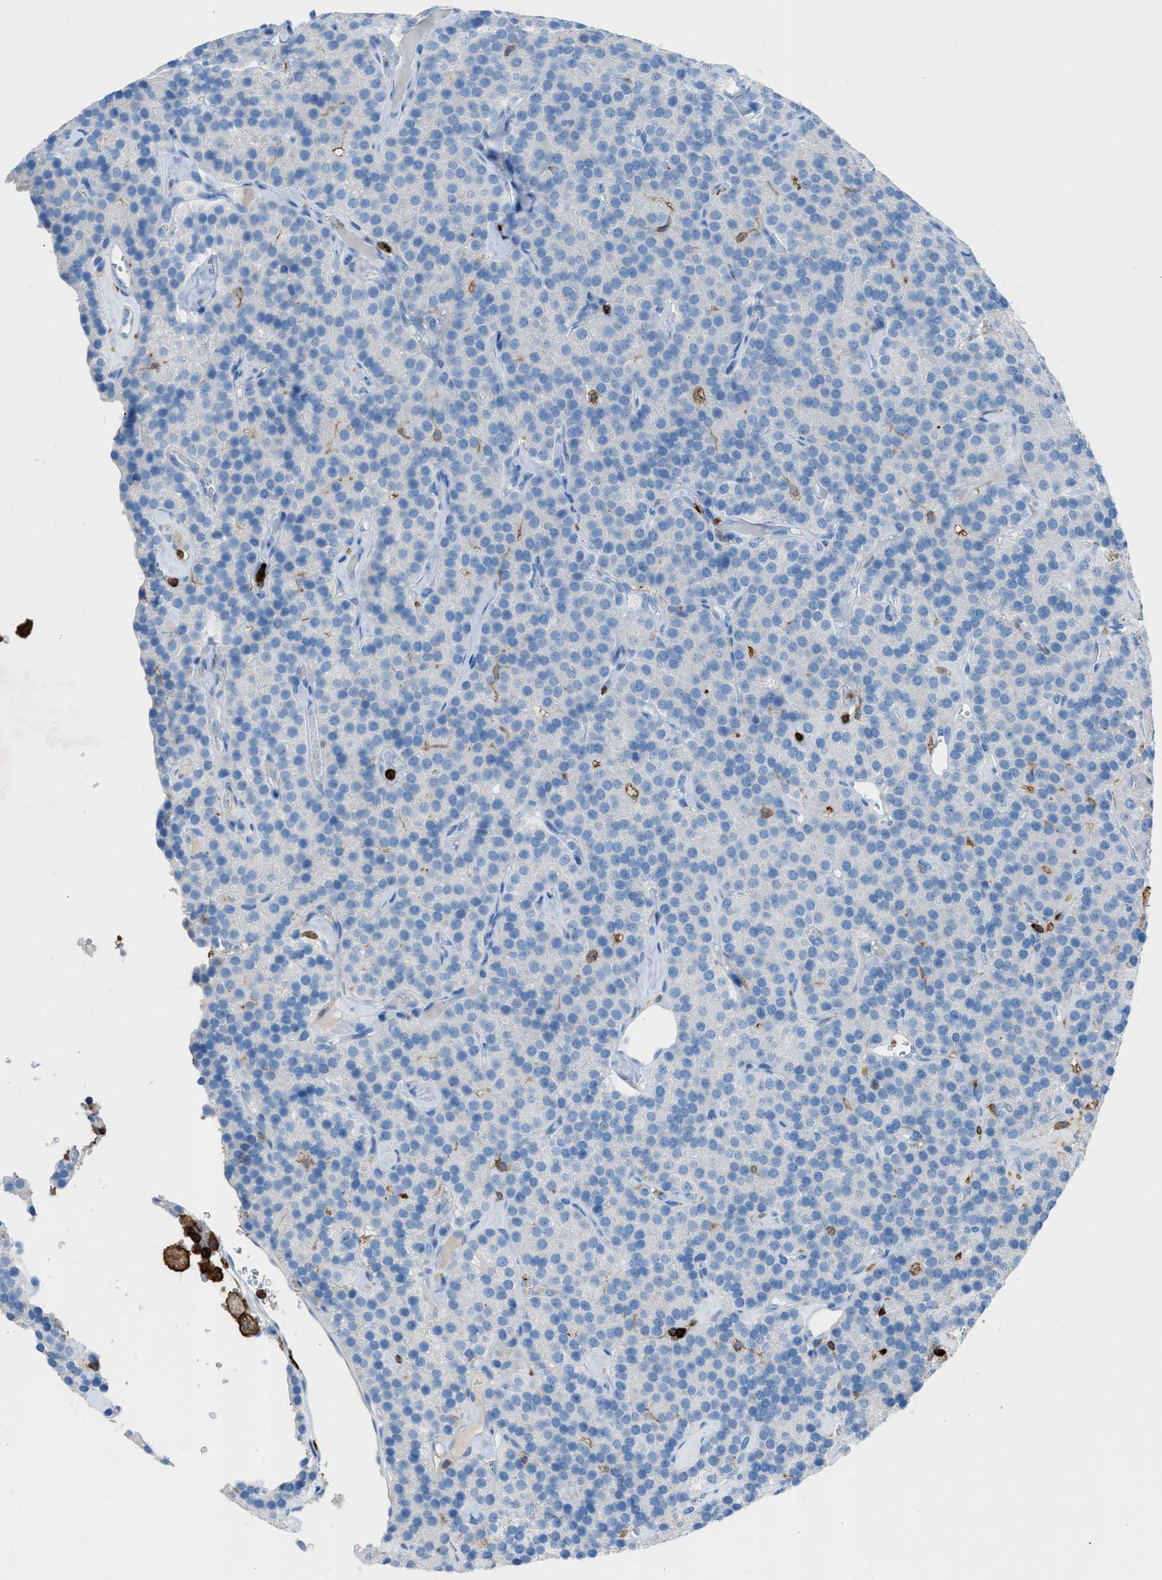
{"staining": {"intensity": "negative", "quantity": "none", "location": "none"}, "tissue": "parathyroid gland", "cell_type": "Glandular cells", "image_type": "normal", "snomed": [{"axis": "morphology", "description": "Normal tissue, NOS"}, {"axis": "morphology", "description": "Adenoma, NOS"}, {"axis": "topography", "description": "Parathyroid gland"}], "caption": "Immunohistochemistry (IHC) of benign parathyroid gland displays no expression in glandular cells.", "gene": "ITGB2", "patient": {"sex": "female", "age": 86}}